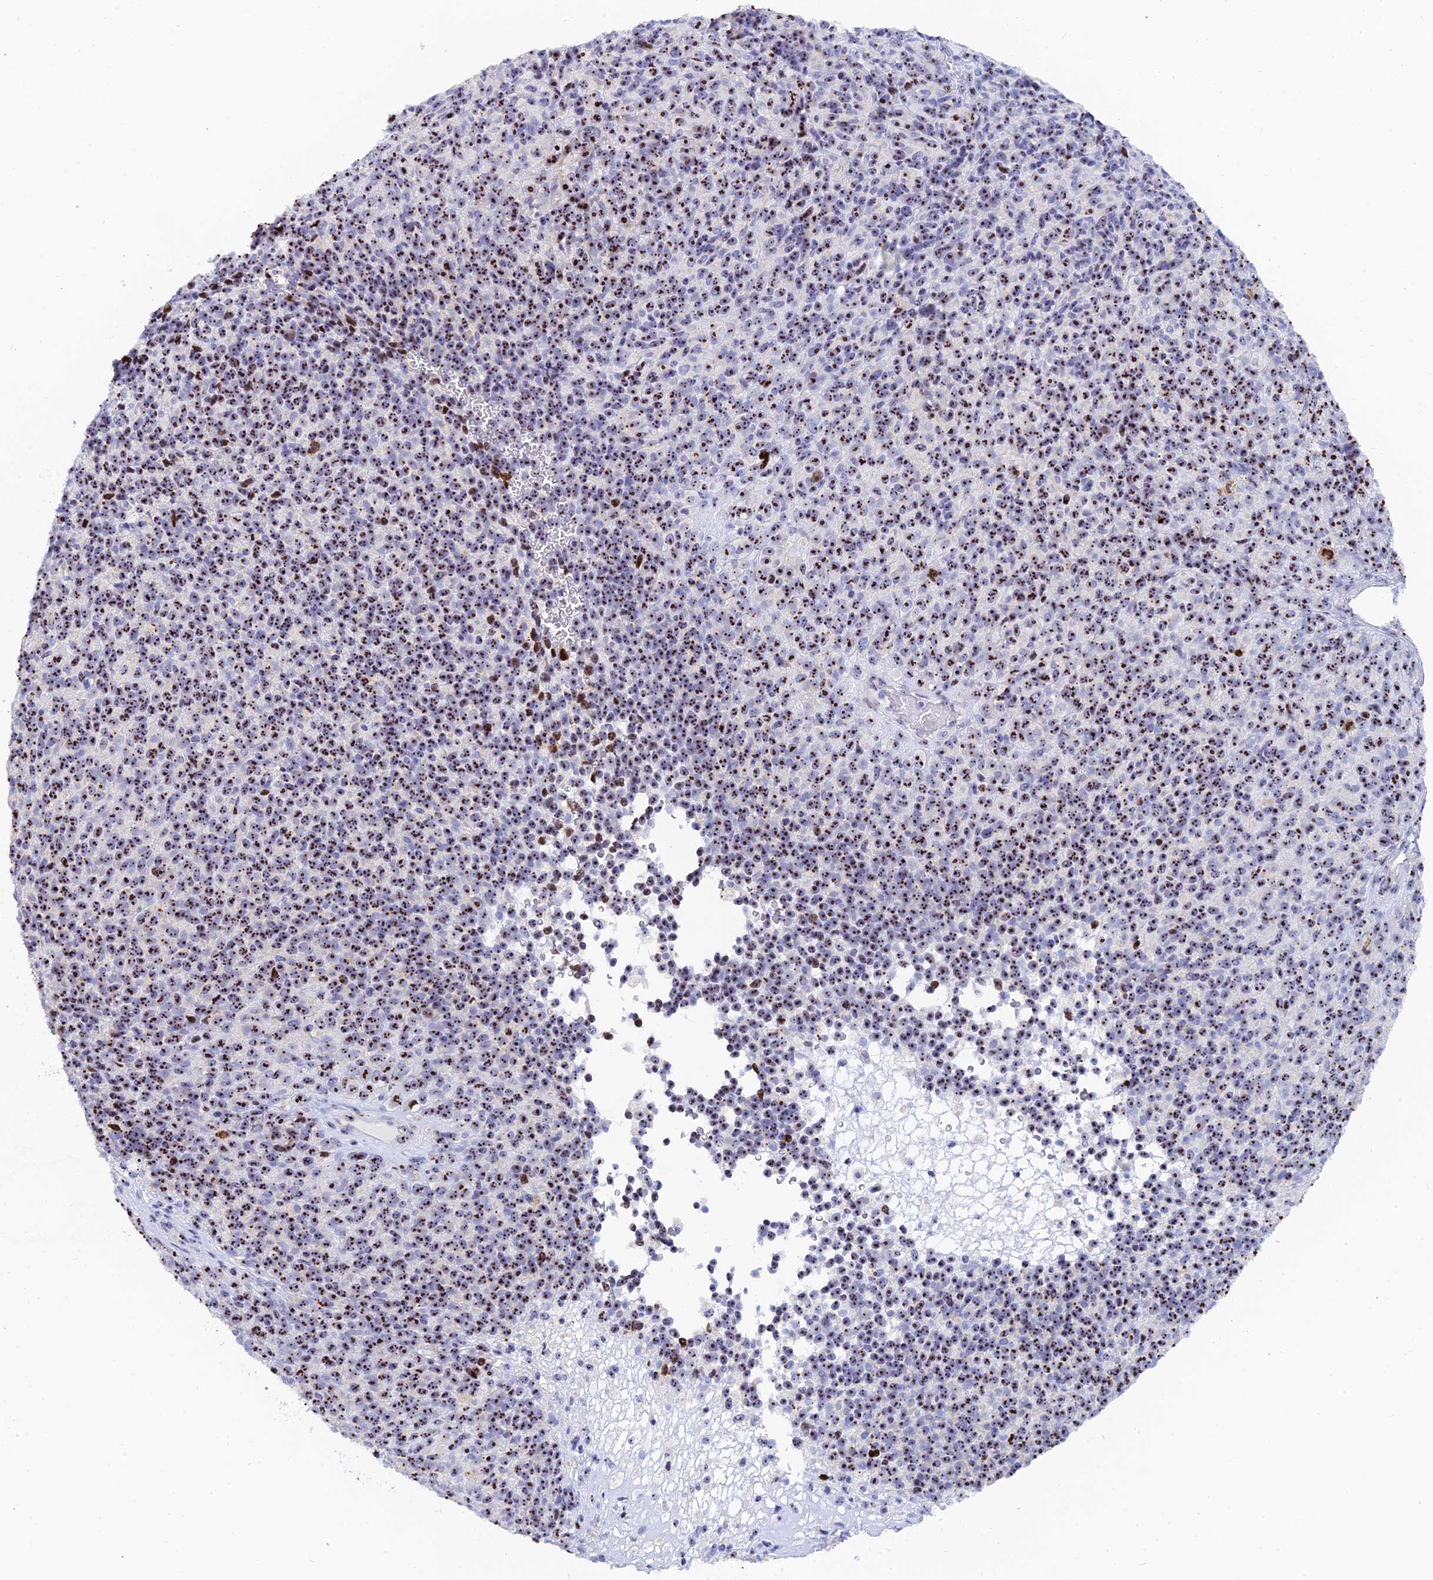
{"staining": {"intensity": "strong", "quantity": ">75%", "location": "nuclear"}, "tissue": "melanoma", "cell_type": "Tumor cells", "image_type": "cancer", "snomed": [{"axis": "morphology", "description": "Malignant melanoma, Metastatic site"}, {"axis": "topography", "description": "Brain"}], "caption": "The histopathology image shows immunohistochemical staining of malignant melanoma (metastatic site). There is strong nuclear positivity is identified in about >75% of tumor cells.", "gene": "RSL1D1", "patient": {"sex": "female", "age": 56}}